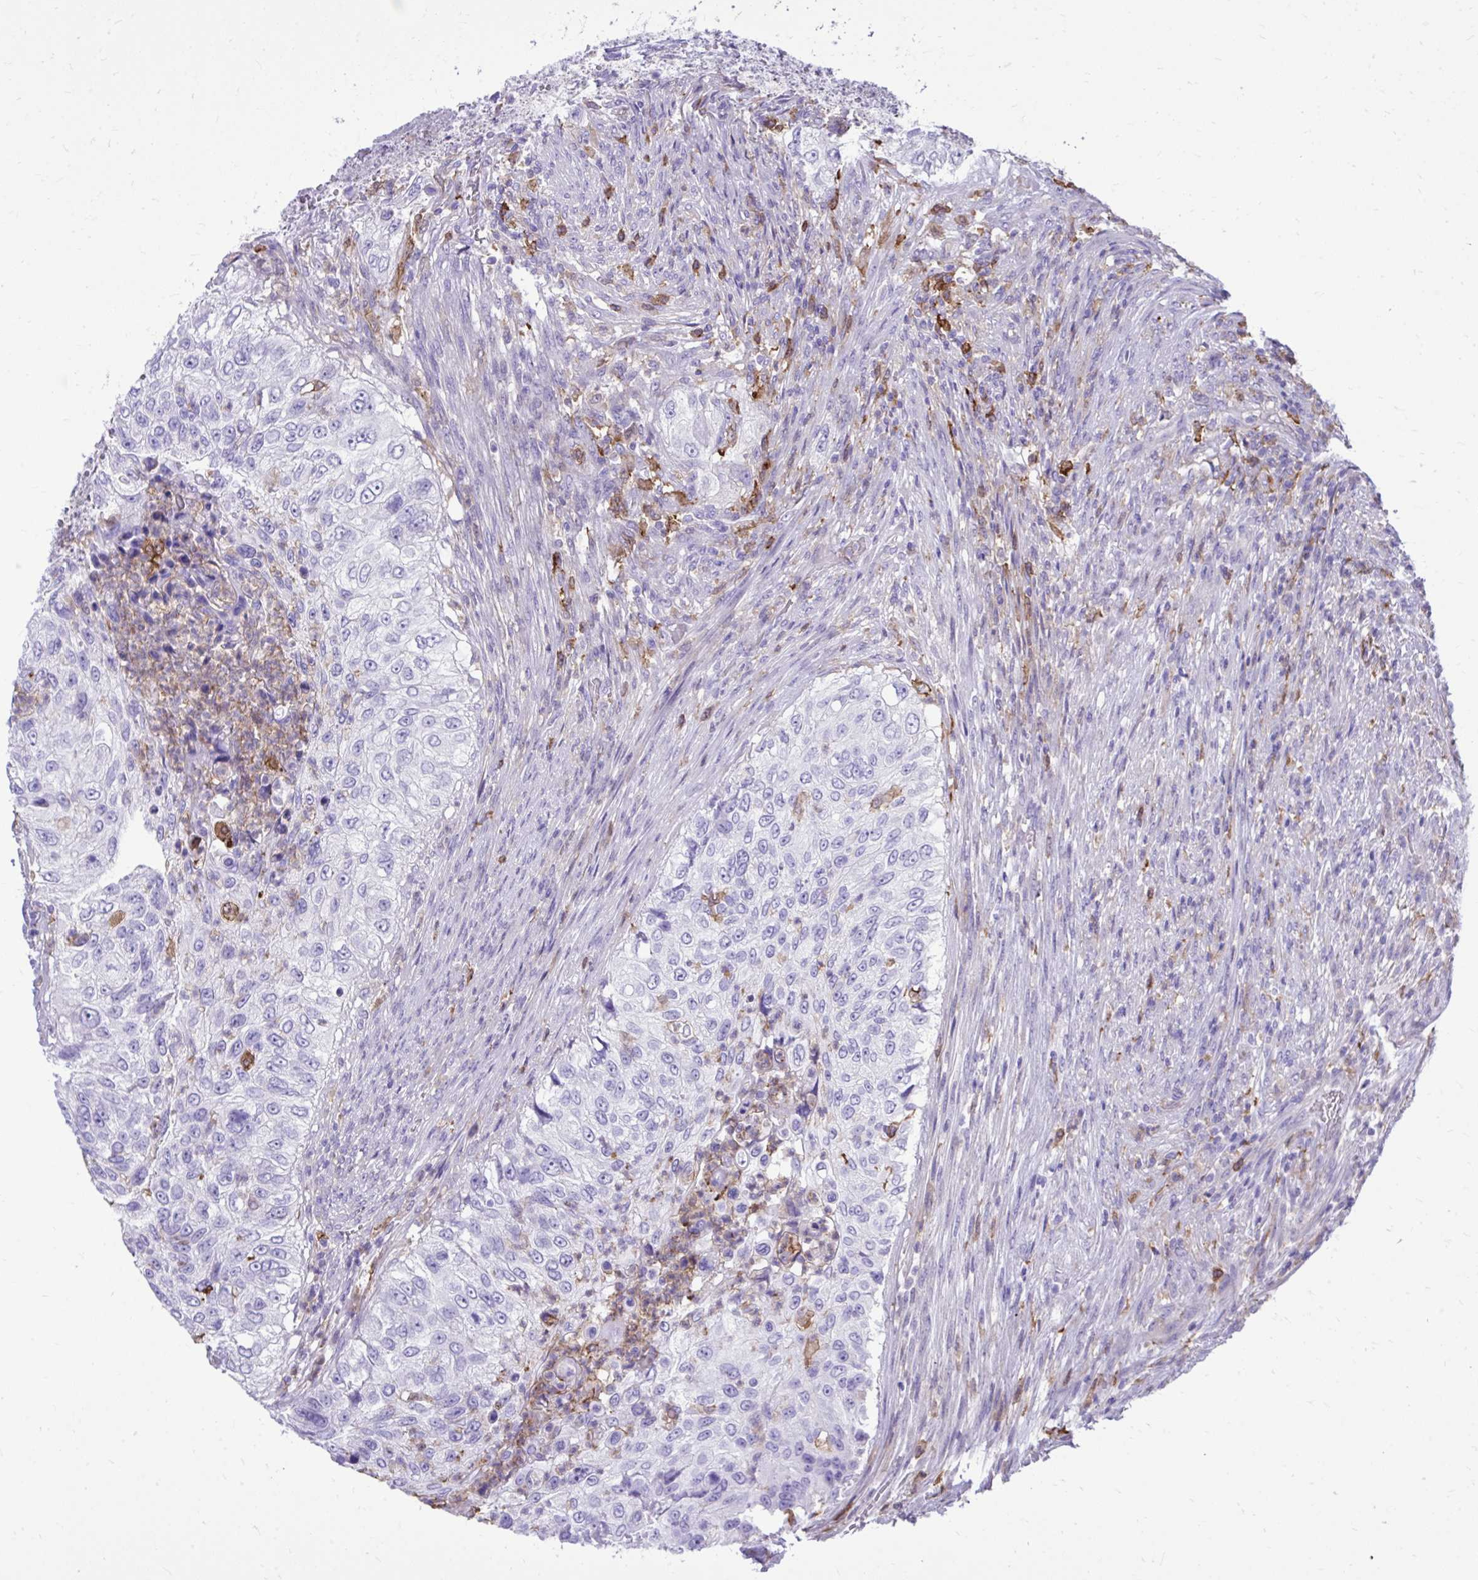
{"staining": {"intensity": "negative", "quantity": "none", "location": "none"}, "tissue": "urothelial cancer", "cell_type": "Tumor cells", "image_type": "cancer", "snomed": [{"axis": "morphology", "description": "Urothelial carcinoma, High grade"}, {"axis": "topography", "description": "Urinary bladder"}], "caption": "Image shows no protein positivity in tumor cells of urothelial carcinoma (high-grade) tissue.", "gene": "TLR7", "patient": {"sex": "female", "age": 60}}